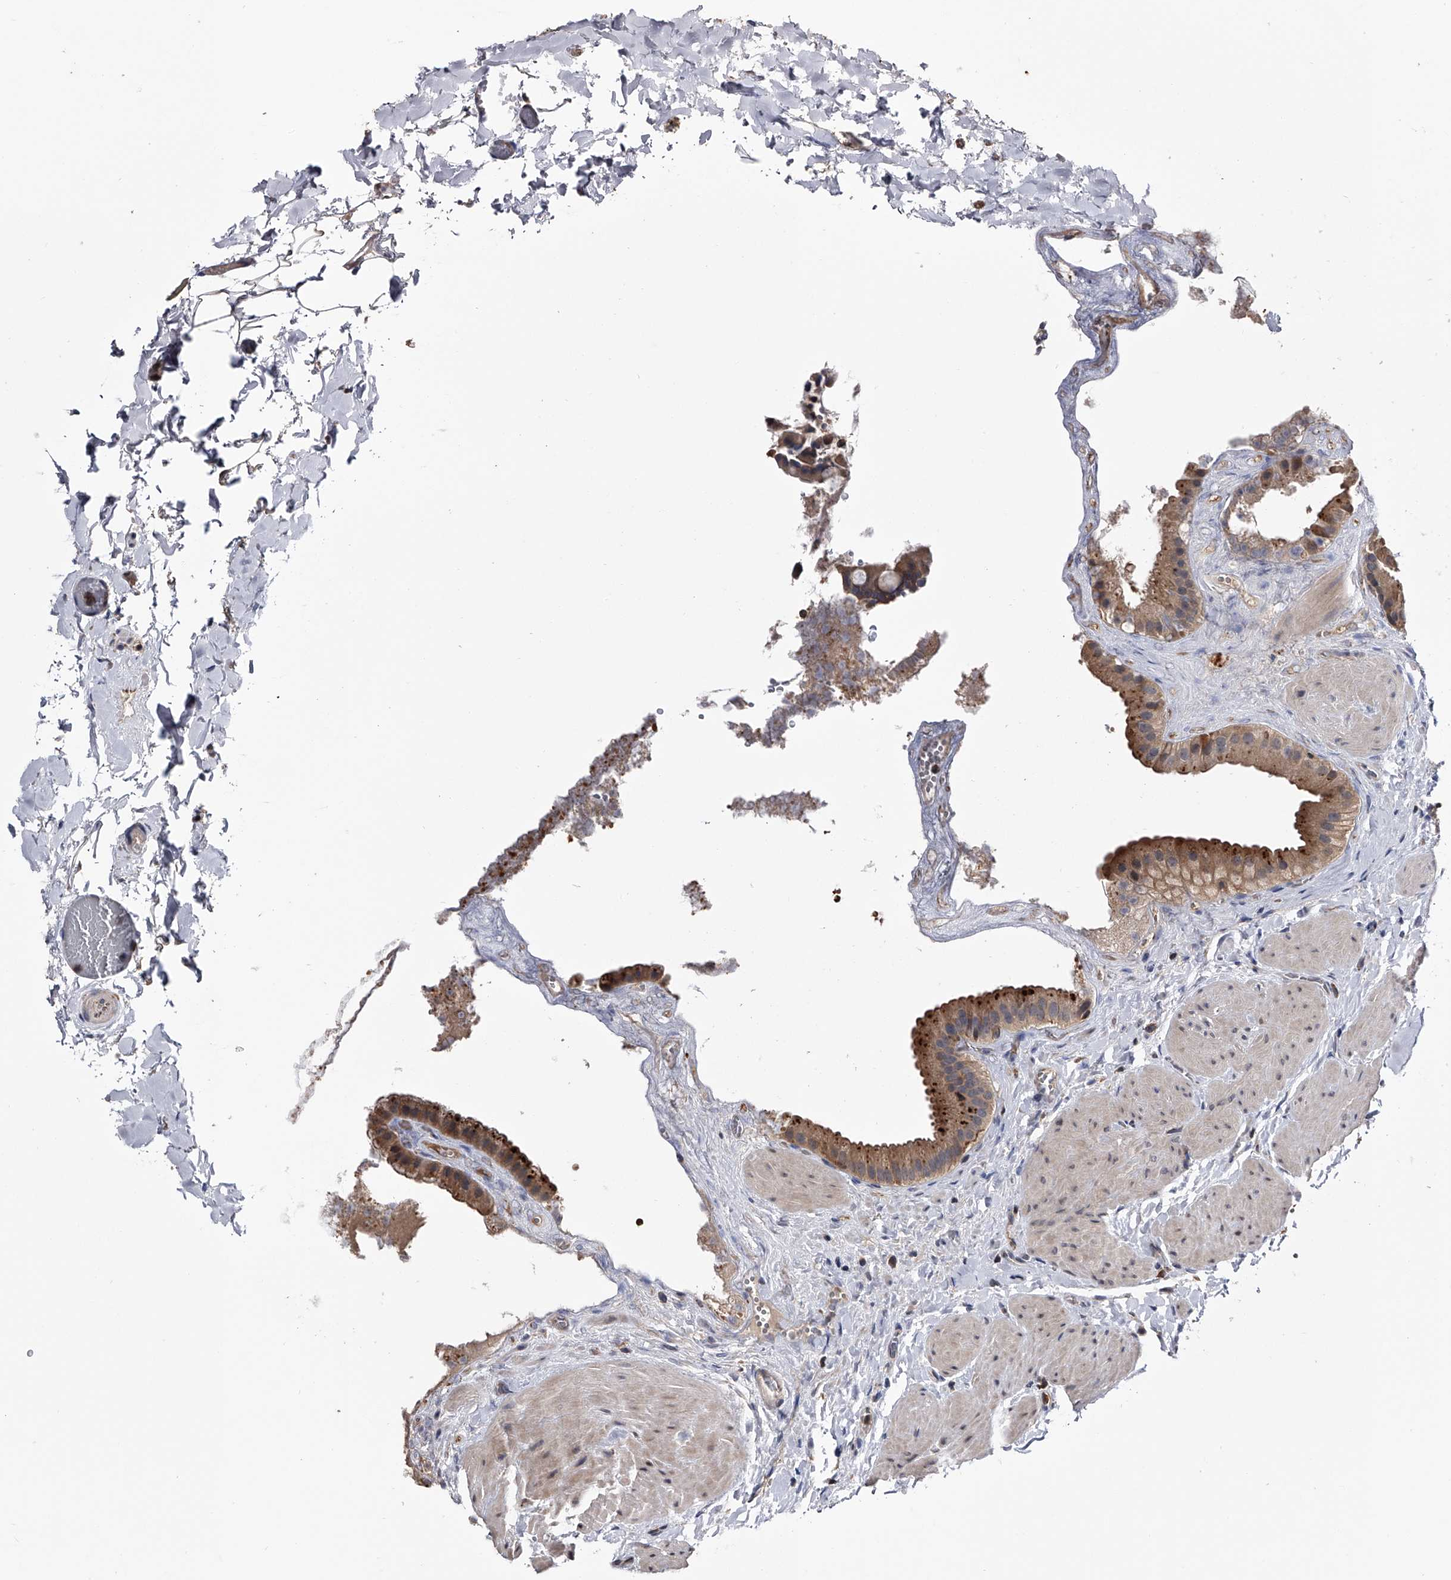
{"staining": {"intensity": "moderate", "quantity": ">75%", "location": "cytoplasmic/membranous"}, "tissue": "gallbladder", "cell_type": "Glandular cells", "image_type": "normal", "snomed": [{"axis": "morphology", "description": "Normal tissue, NOS"}, {"axis": "topography", "description": "Gallbladder"}], "caption": "This image demonstrates unremarkable gallbladder stained with IHC to label a protein in brown. The cytoplasmic/membranous of glandular cells show moderate positivity for the protein. Nuclei are counter-stained blue.", "gene": "PAN3", "patient": {"sex": "male", "age": 55}}